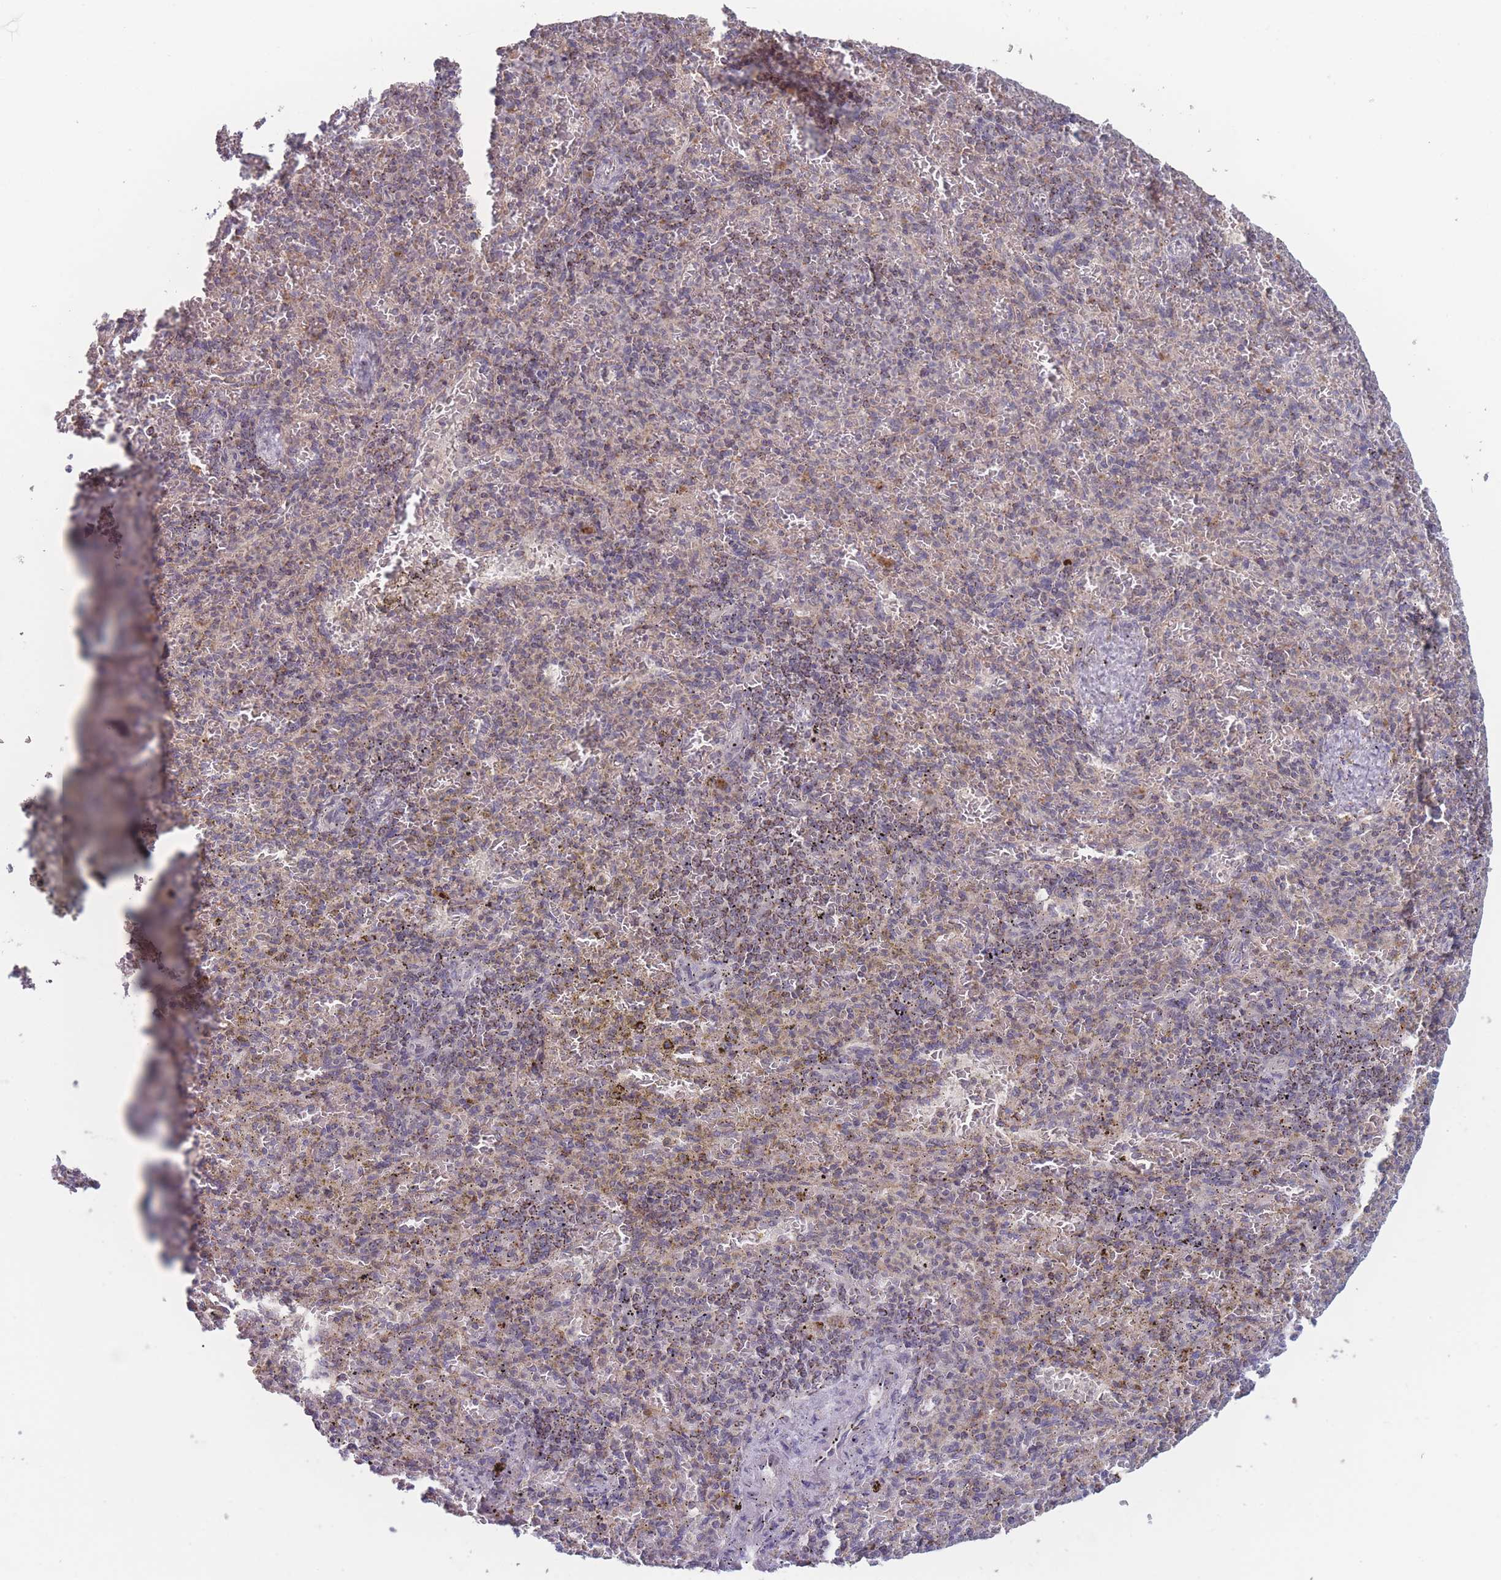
{"staining": {"intensity": "moderate", "quantity": "<25%", "location": "cytoplasmic/membranous"}, "tissue": "spleen", "cell_type": "Cells in red pulp", "image_type": "normal", "snomed": [{"axis": "morphology", "description": "Normal tissue, NOS"}, {"axis": "topography", "description": "Spleen"}], "caption": "Moderate cytoplasmic/membranous expression is appreciated in about <25% of cells in red pulp in benign spleen. The staining is performed using DAB (3,3'-diaminobenzidine) brown chromogen to label protein expression. The nuclei are counter-stained blue using hematoxylin.", "gene": "TMEM232", "patient": {"sex": "female", "age": 74}}